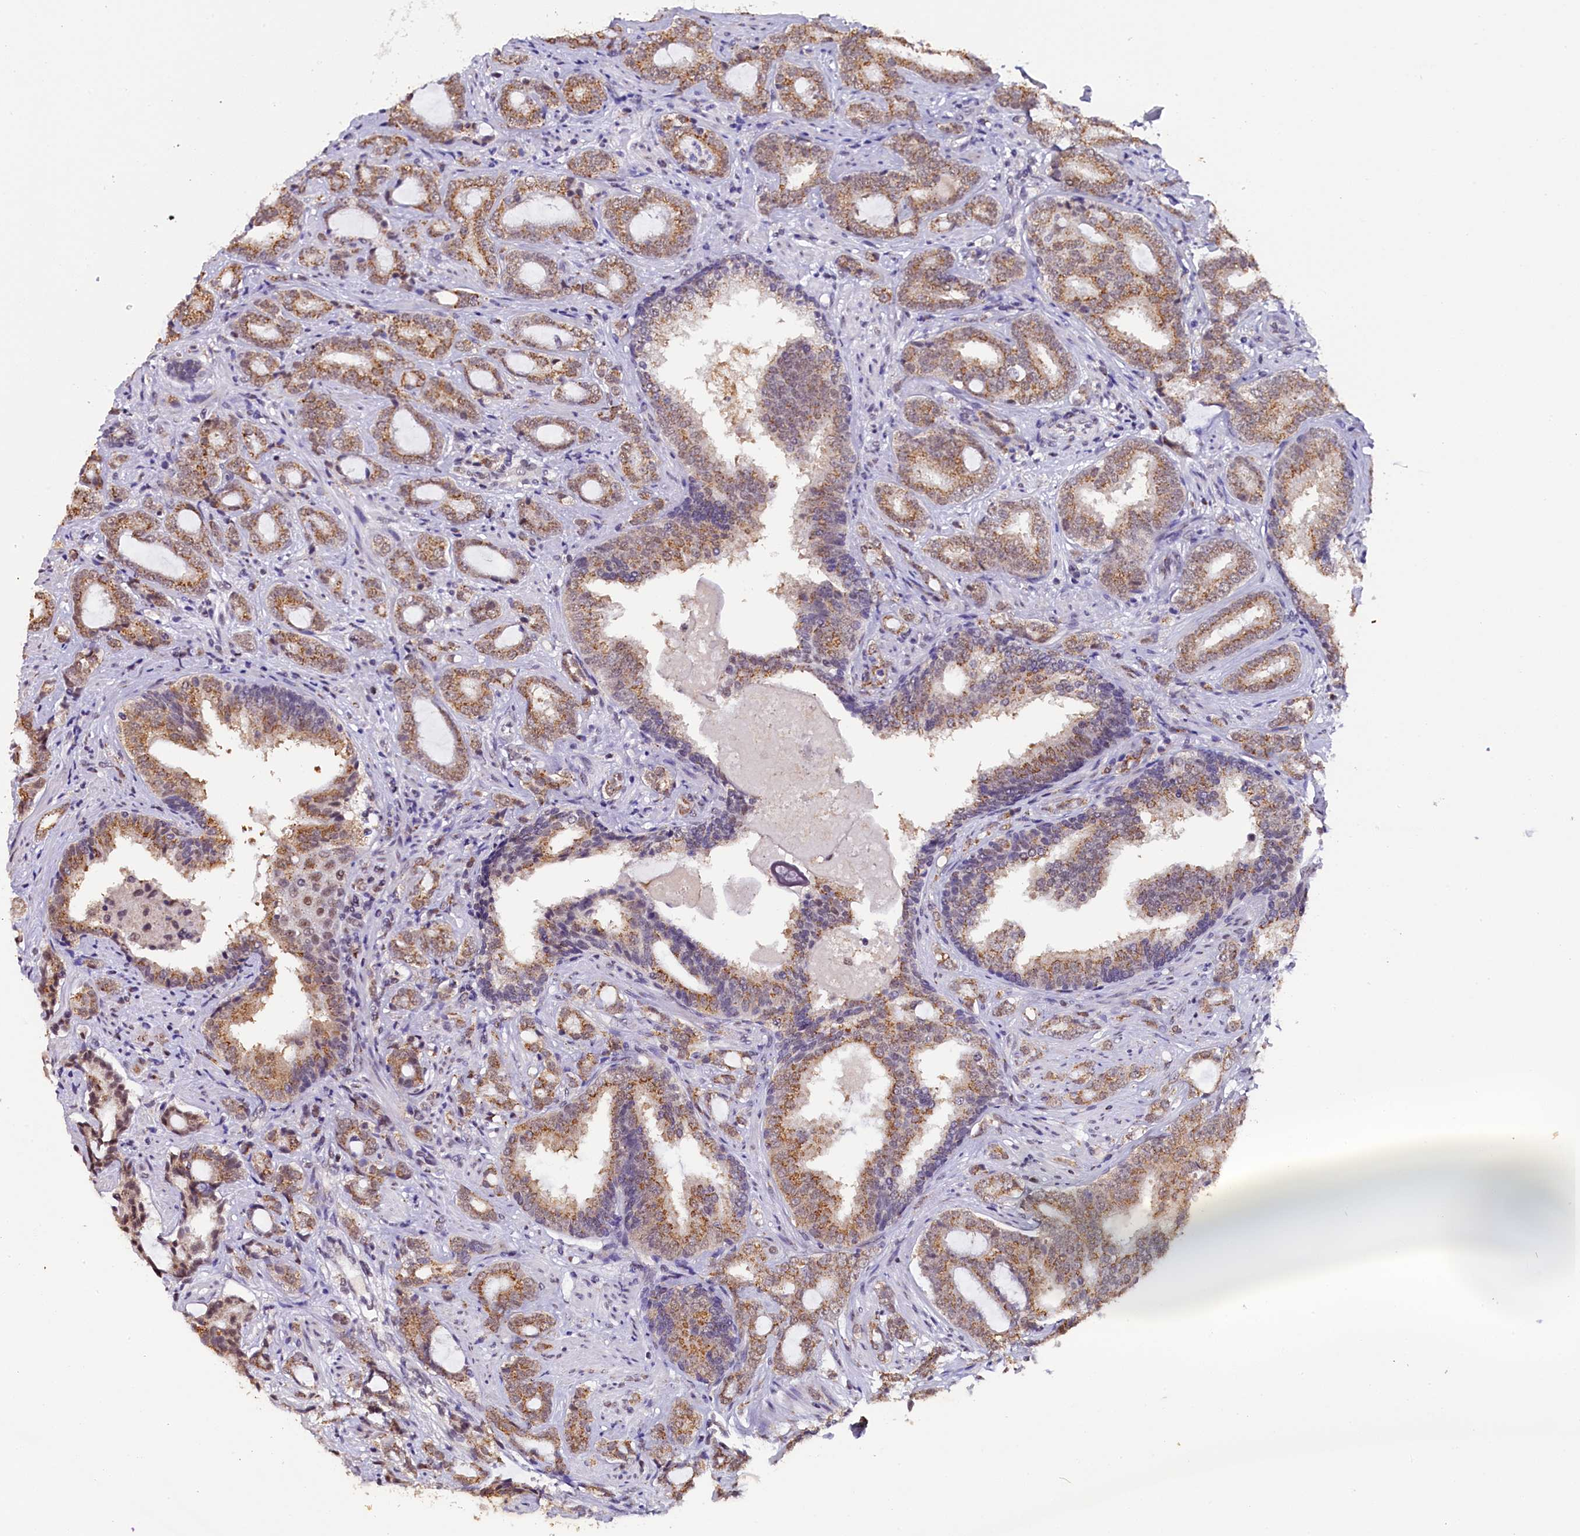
{"staining": {"intensity": "moderate", "quantity": ">75%", "location": "cytoplasmic/membranous,nuclear"}, "tissue": "prostate cancer", "cell_type": "Tumor cells", "image_type": "cancer", "snomed": [{"axis": "morphology", "description": "Adenocarcinoma, High grade"}, {"axis": "topography", "description": "Prostate"}], "caption": "Prostate high-grade adenocarcinoma stained with a protein marker reveals moderate staining in tumor cells.", "gene": "NCBP1", "patient": {"sex": "male", "age": 63}}